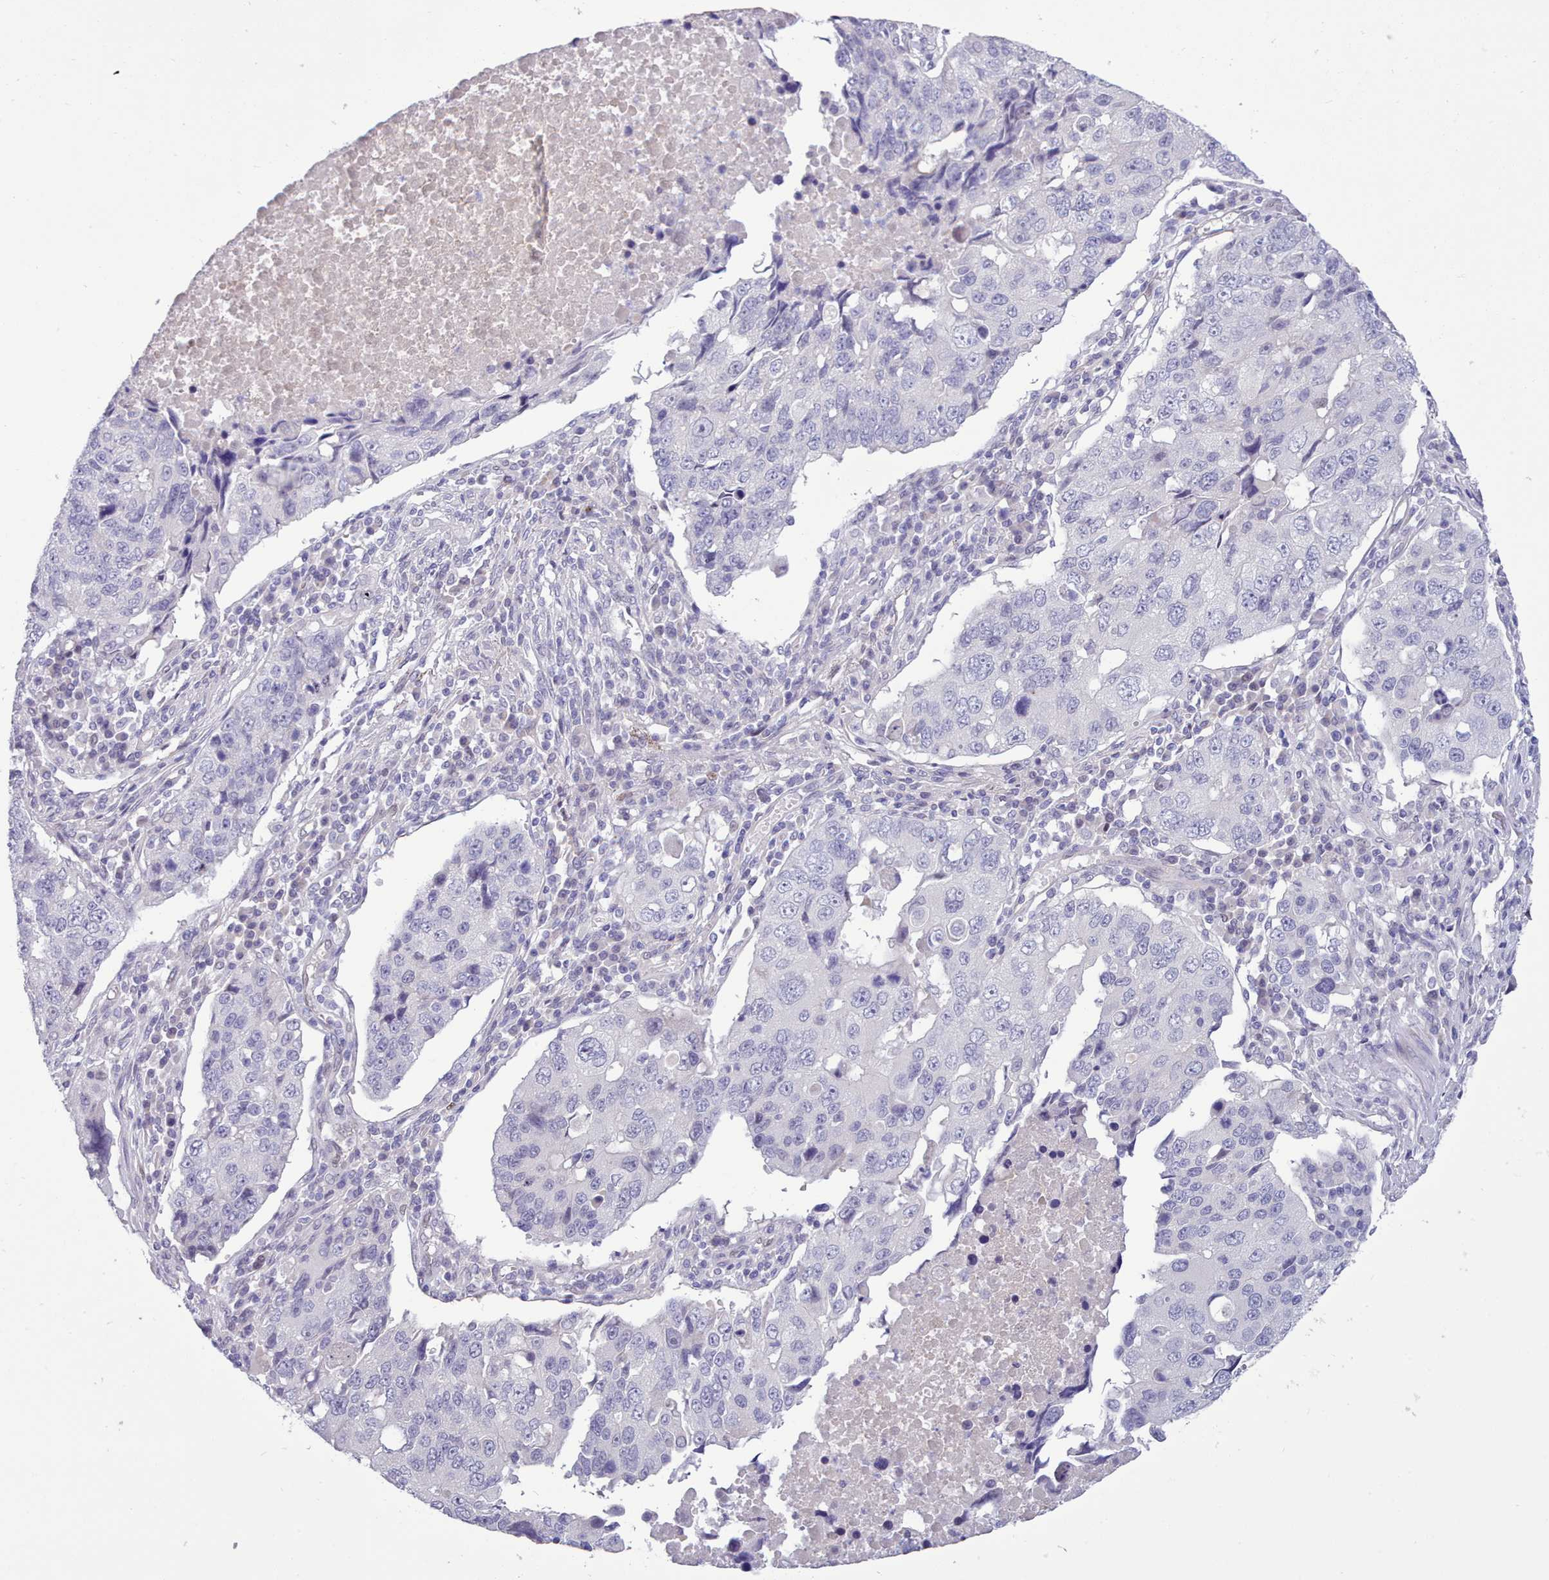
{"staining": {"intensity": "negative", "quantity": "none", "location": "none"}, "tissue": "lung cancer", "cell_type": "Tumor cells", "image_type": "cancer", "snomed": [{"axis": "morphology", "description": "Squamous cell carcinoma, NOS"}, {"axis": "topography", "description": "Lung"}], "caption": "Immunohistochemical staining of lung cancer demonstrates no significant positivity in tumor cells. (Stains: DAB (3,3'-diaminobenzidine) immunohistochemistry with hematoxylin counter stain, Microscopy: brightfield microscopy at high magnification).", "gene": "TMEM253", "patient": {"sex": "female", "age": 66}}